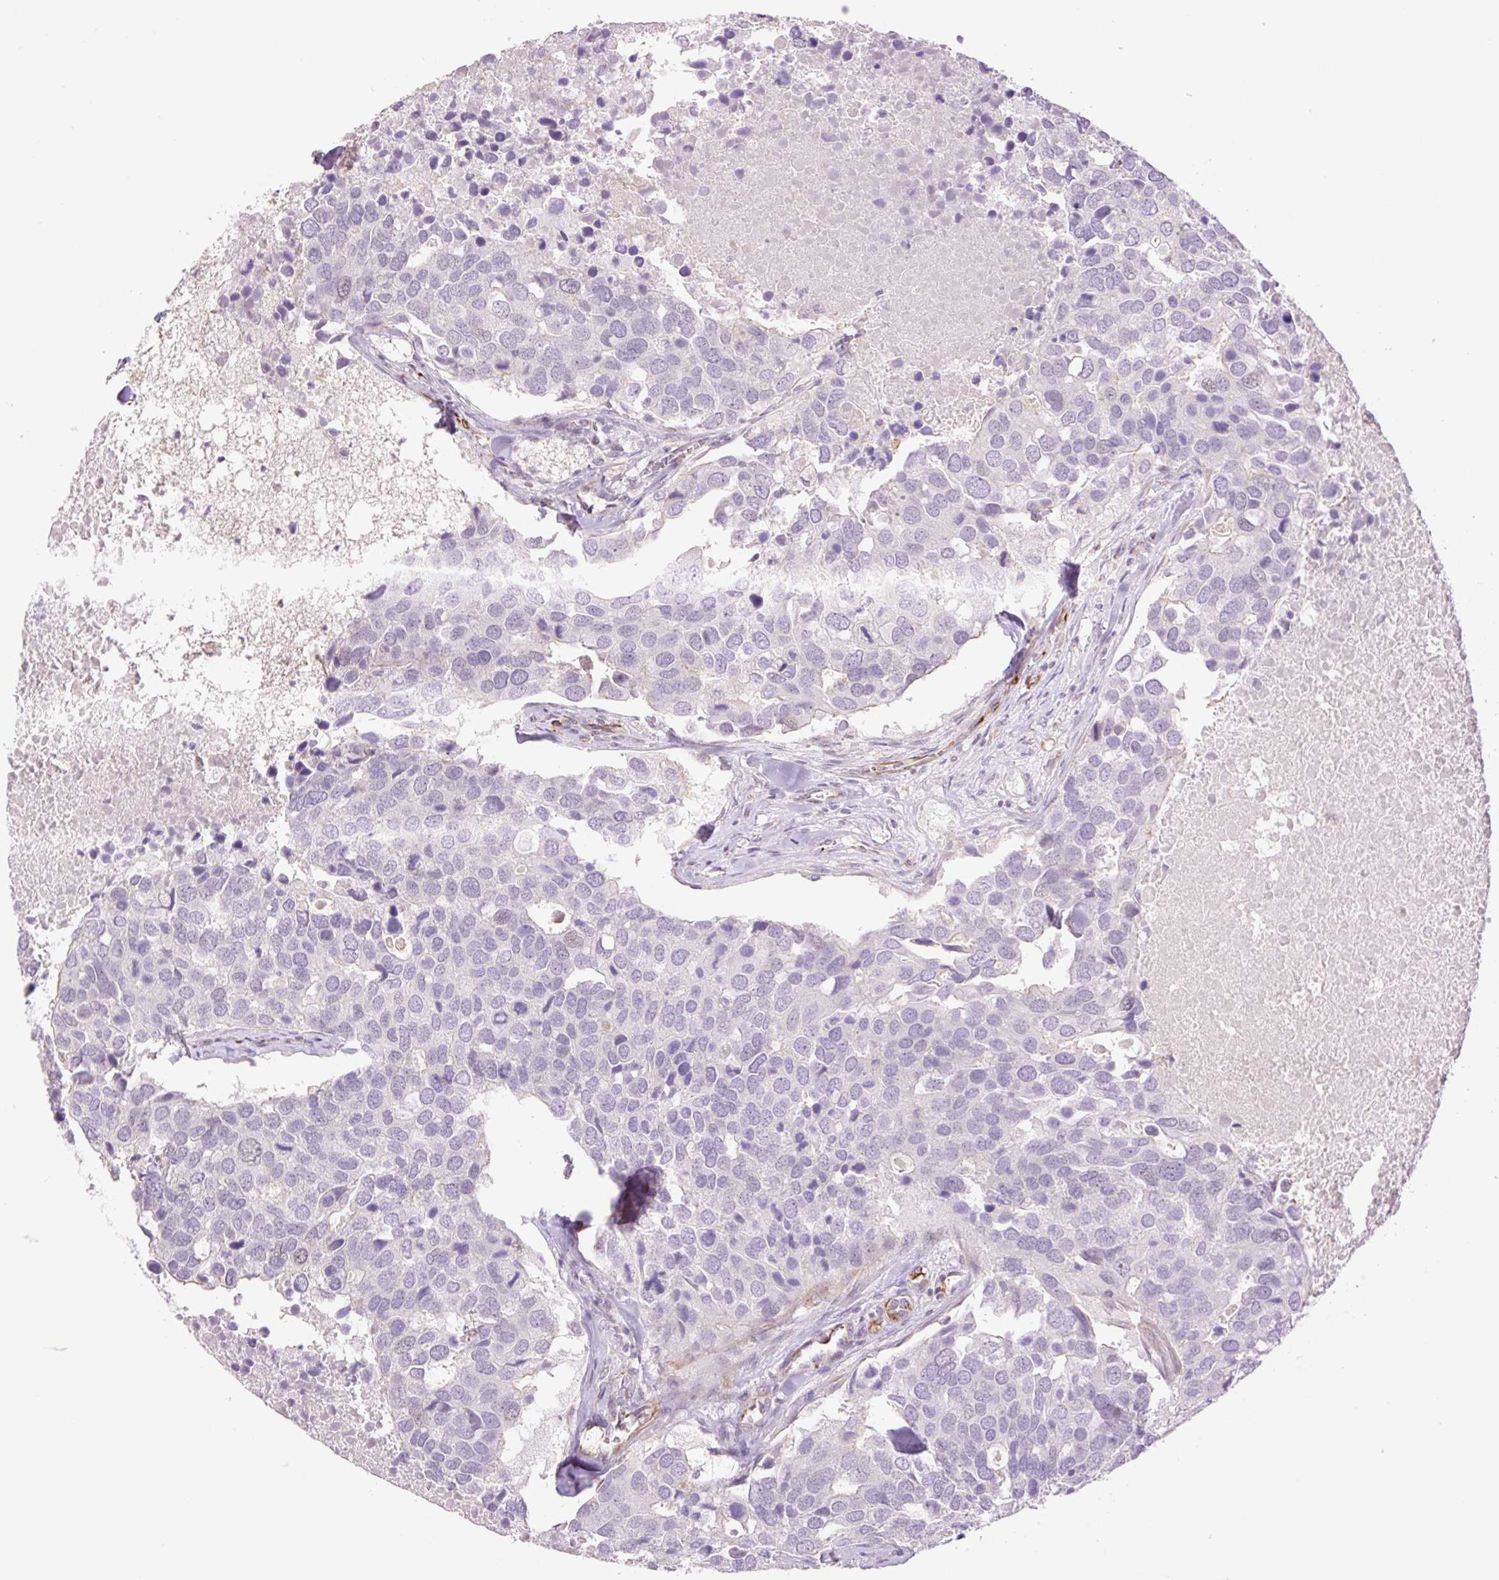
{"staining": {"intensity": "negative", "quantity": "none", "location": "none"}, "tissue": "breast cancer", "cell_type": "Tumor cells", "image_type": "cancer", "snomed": [{"axis": "morphology", "description": "Duct carcinoma"}, {"axis": "topography", "description": "Breast"}], "caption": "Protein analysis of breast cancer shows no significant positivity in tumor cells.", "gene": "ZFYVE21", "patient": {"sex": "female", "age": 83}}